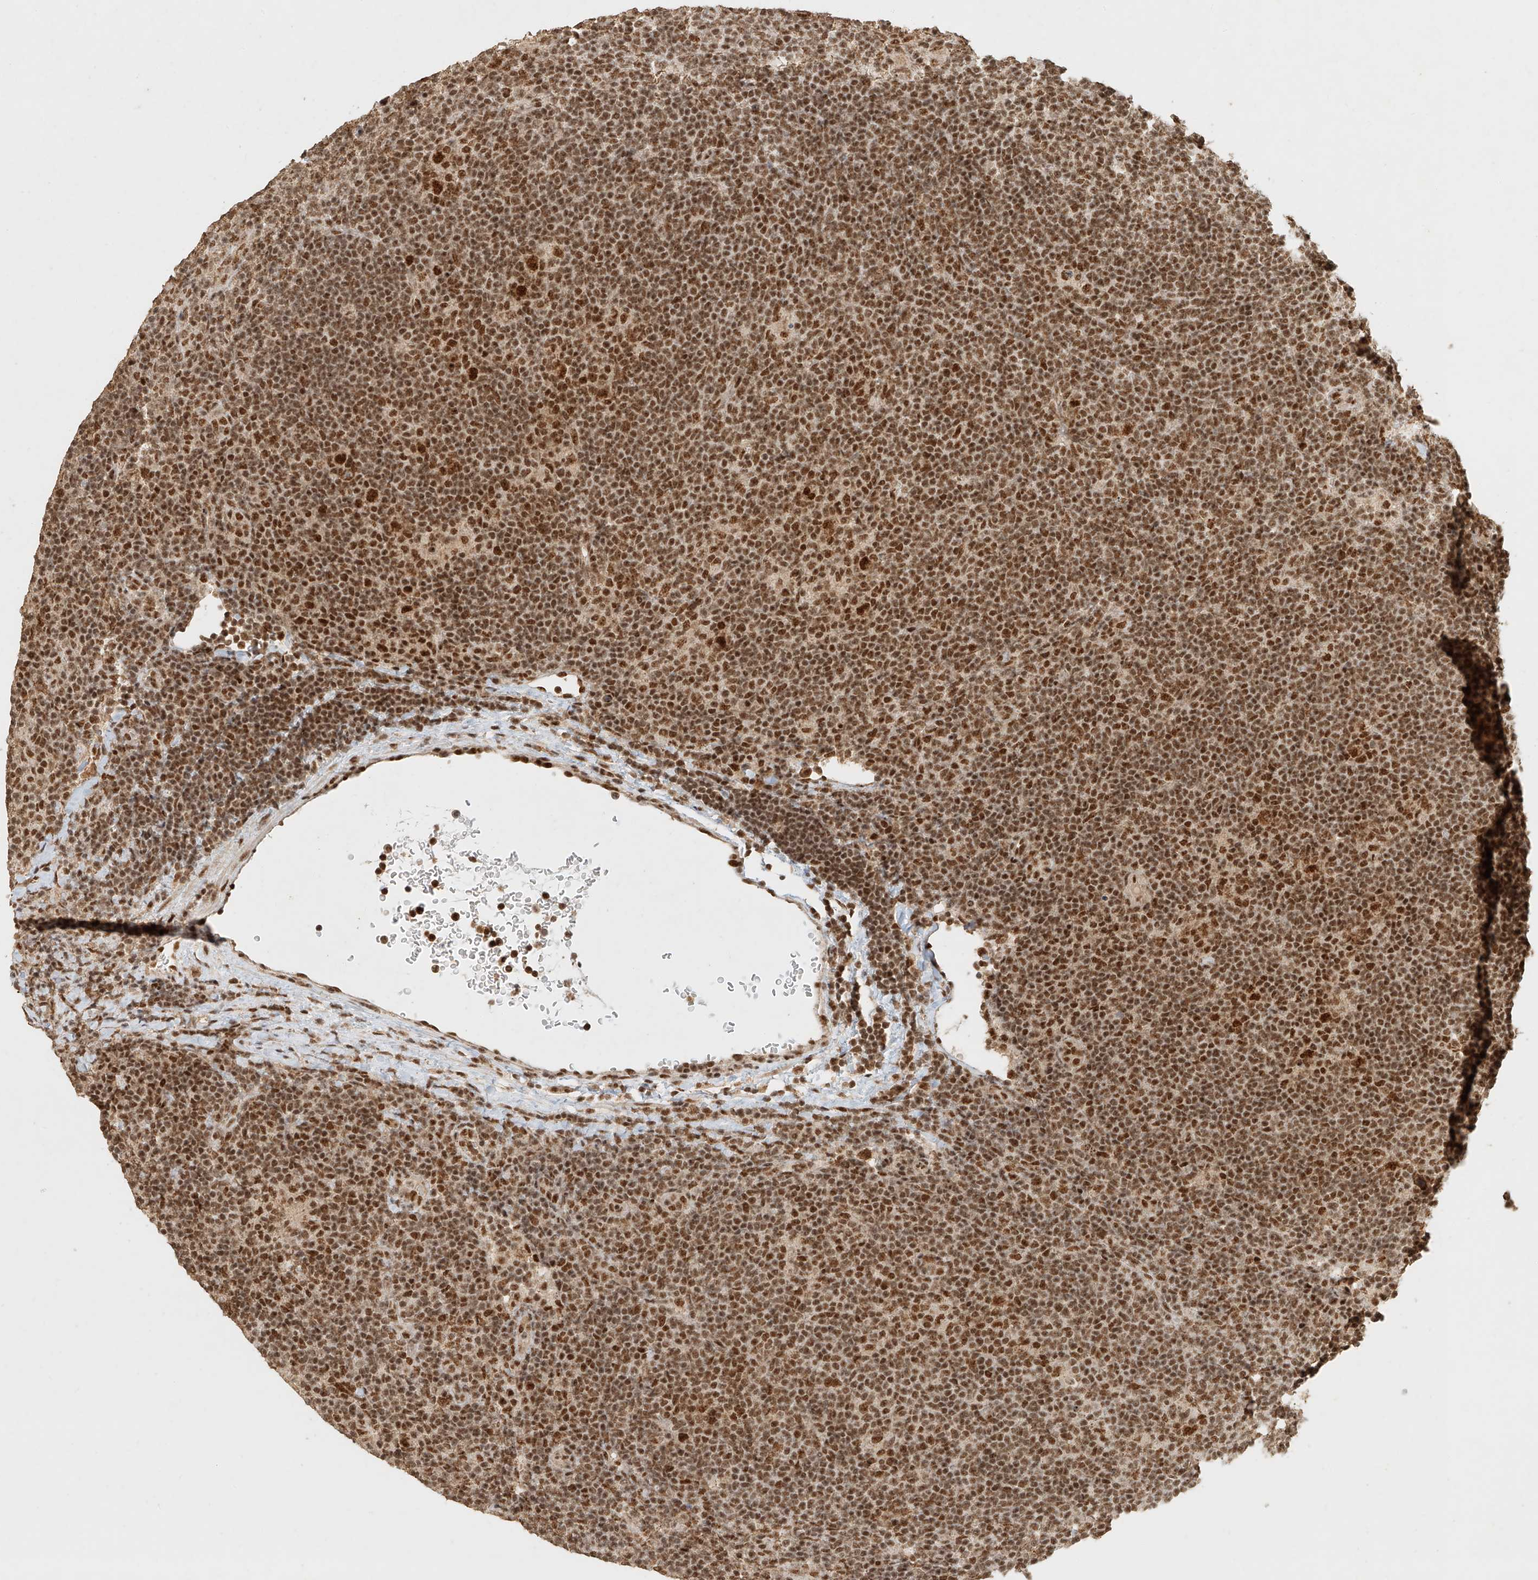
{"staining": {"intensity": "strong", "quantity": ">75%", "location": "nuclear"}, "tissue": "lymphoma", "cell_type": "Tumor cells", "image_type": "cancer", "snomed": [{"axis": "morphology", "description": "Hodgkin's disease, NOS"}, {"axis": "topography", "description": "Lymph node"}], "caption": "The image reveals a brown stain indicating the presence of a protein in the nuclear of tumor cells in Hodgkin's disease.", "gene": "CXorf58", "patient": {"sex": "female", "age": 57}}